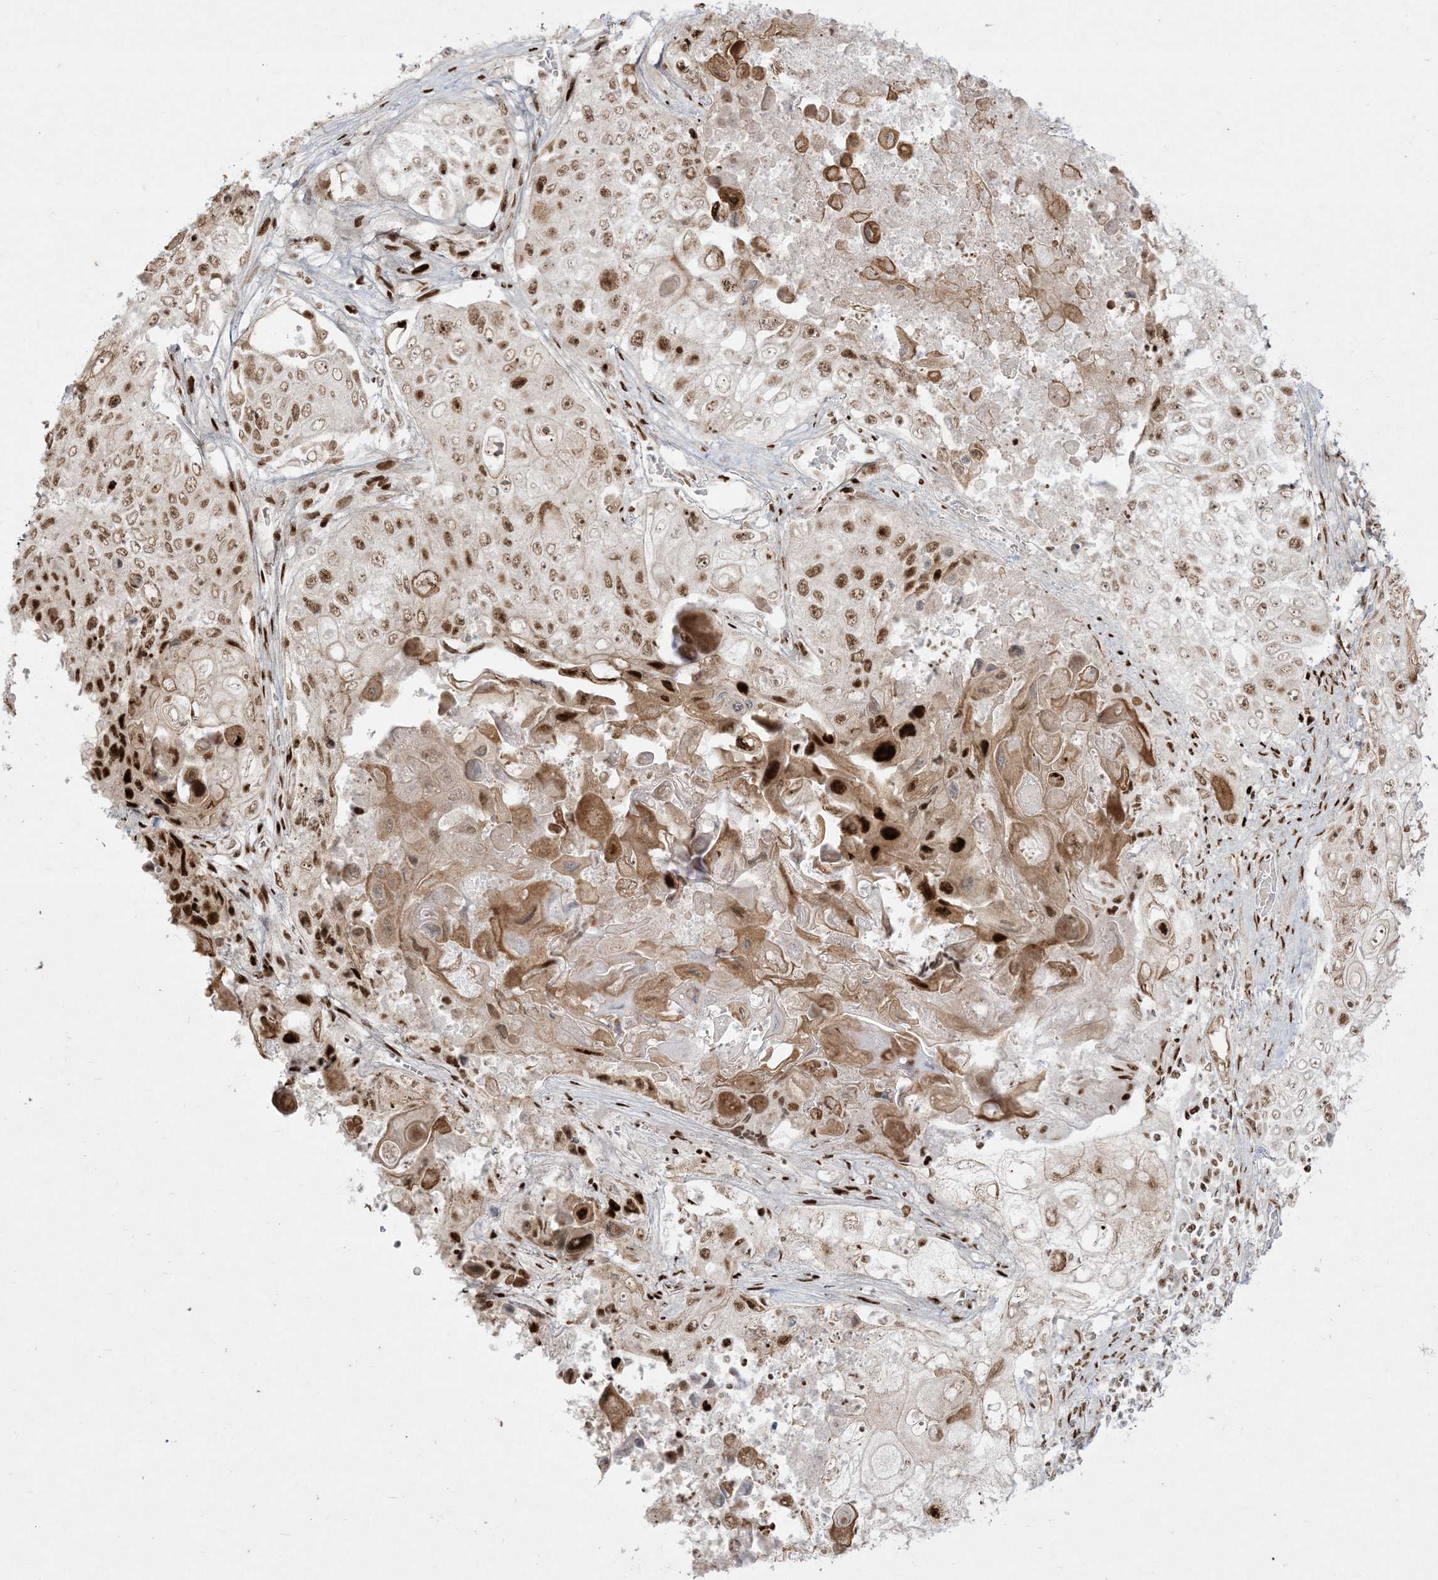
{"staining": {"intensity": "strong", "quantity": "25%-75%", "location": "cytoplasmic/membranous,nuclear"}, "tissue": "lung cancer", "cell_type": "Tumor cells", "image_type": "cancer", "snomed": [{"axis": "morphology", "description": "Squamous cell carcinoma, NOS"}, {"axis": "topography", "description": "Lung"}], "caption": "Lung cancer (squamous cell carcinoma) stained with immunohistochemistry (IHC) displays strong cytoplasmic/membranous and nuclear expression in about 25%-75% of tumor cells. Using DAB (brown) and hematoxylin (blue) stains, captured at high magnification using brightfield microscopy.", "gene": "RBM10", "patient": {"sex": "male", "age": 61}}